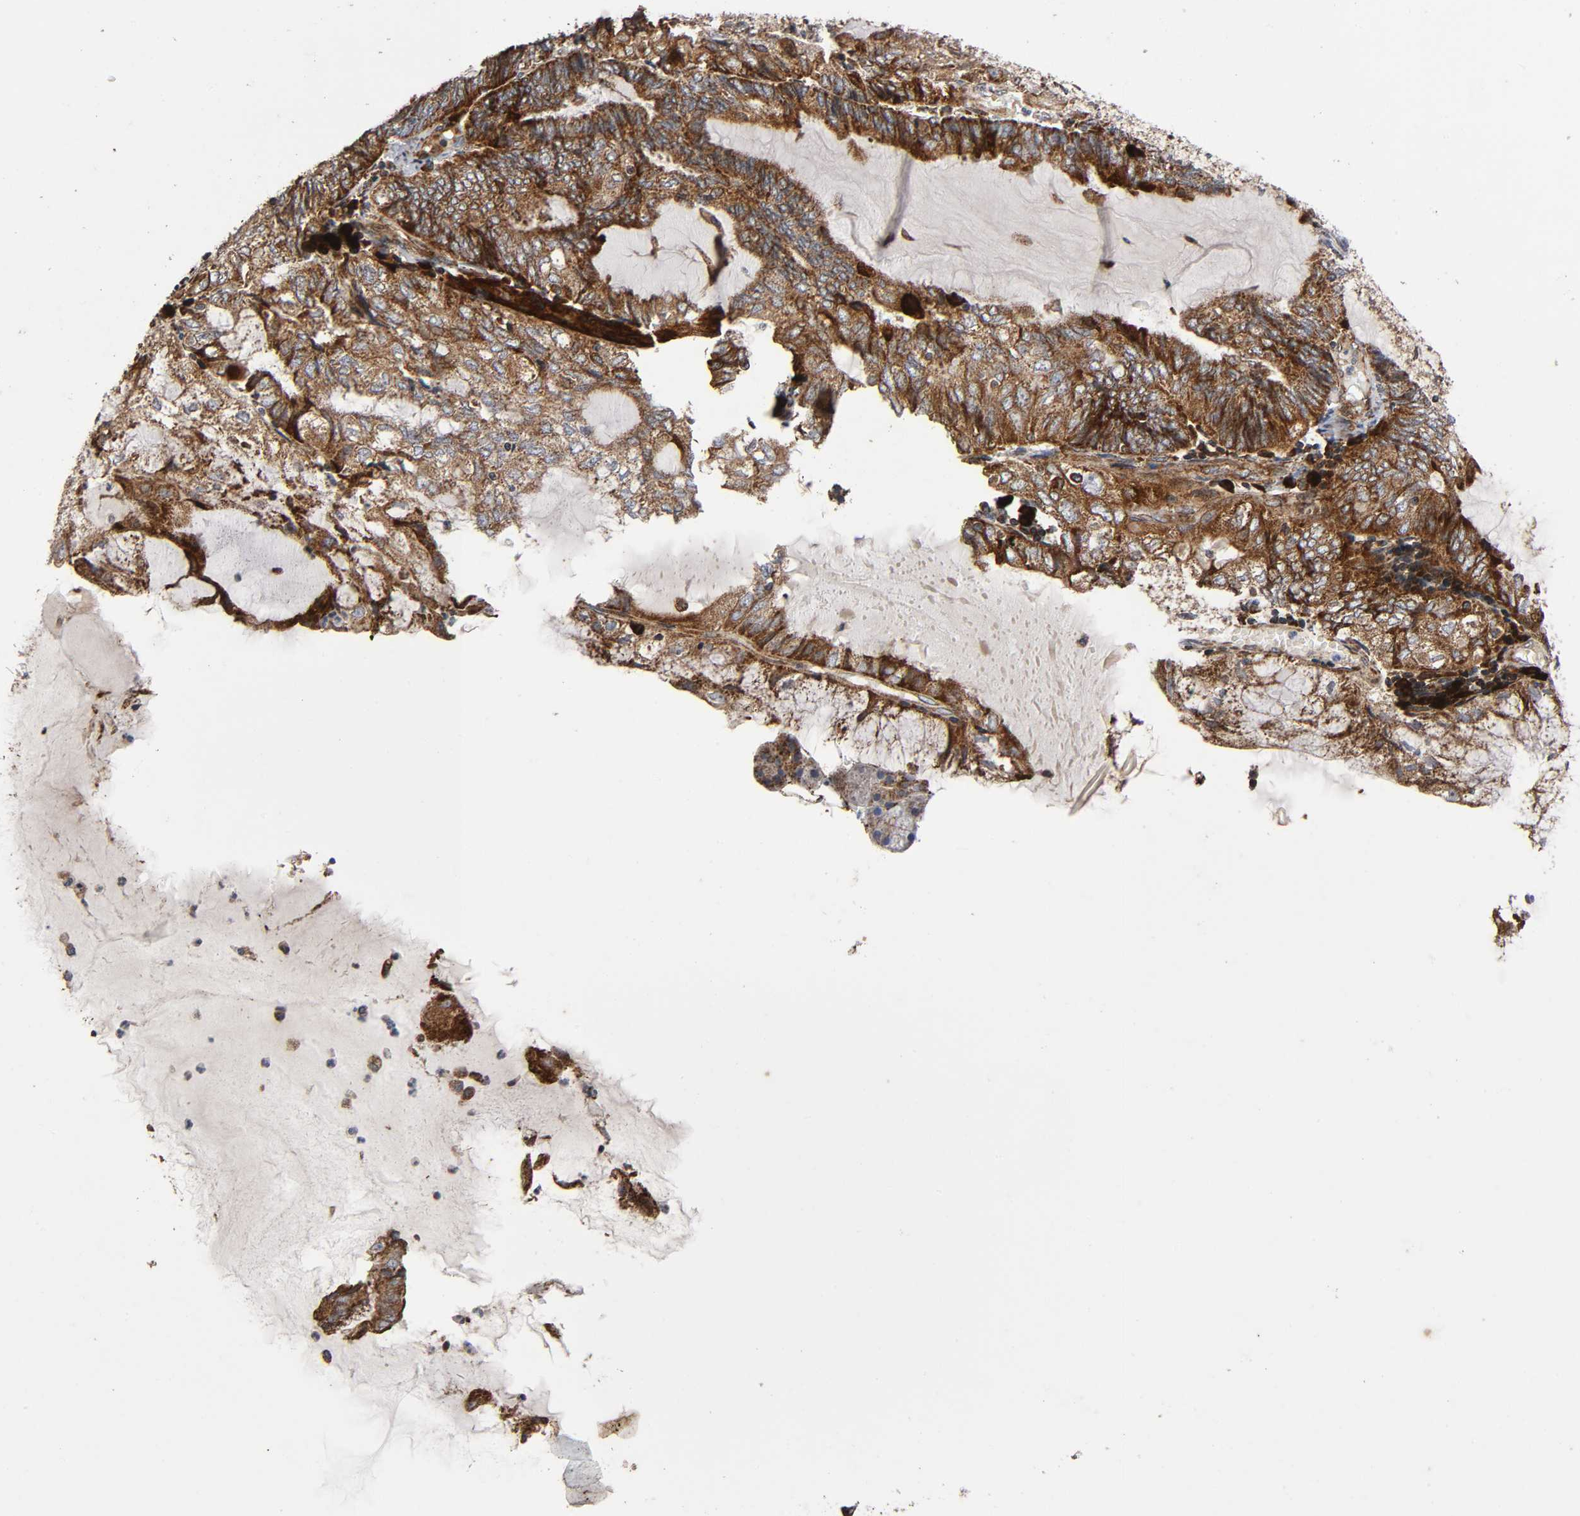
{"staining": {"intensity": "strong", "quantity": "25%-75%", "location": "cytoplasmic/membranous"}, "tissue": "endometrial cancer", "cell_type": "Tumor cells", "image_type": "cancer", "snomed": [{"axis": "morphology", "description": "Adenocarcinoma, NOS"}, {"axis": "topography", "description": "Endometrium"}], "caption": "Immunohistochemical staining of endometrial adenocarcinoma displays high levels of strong cytoplasmic/membranous positivity in about 25%-75% of tumor cells.", "gene": "MAP3K1", "patient": {"sex": "female", "age": 81}}